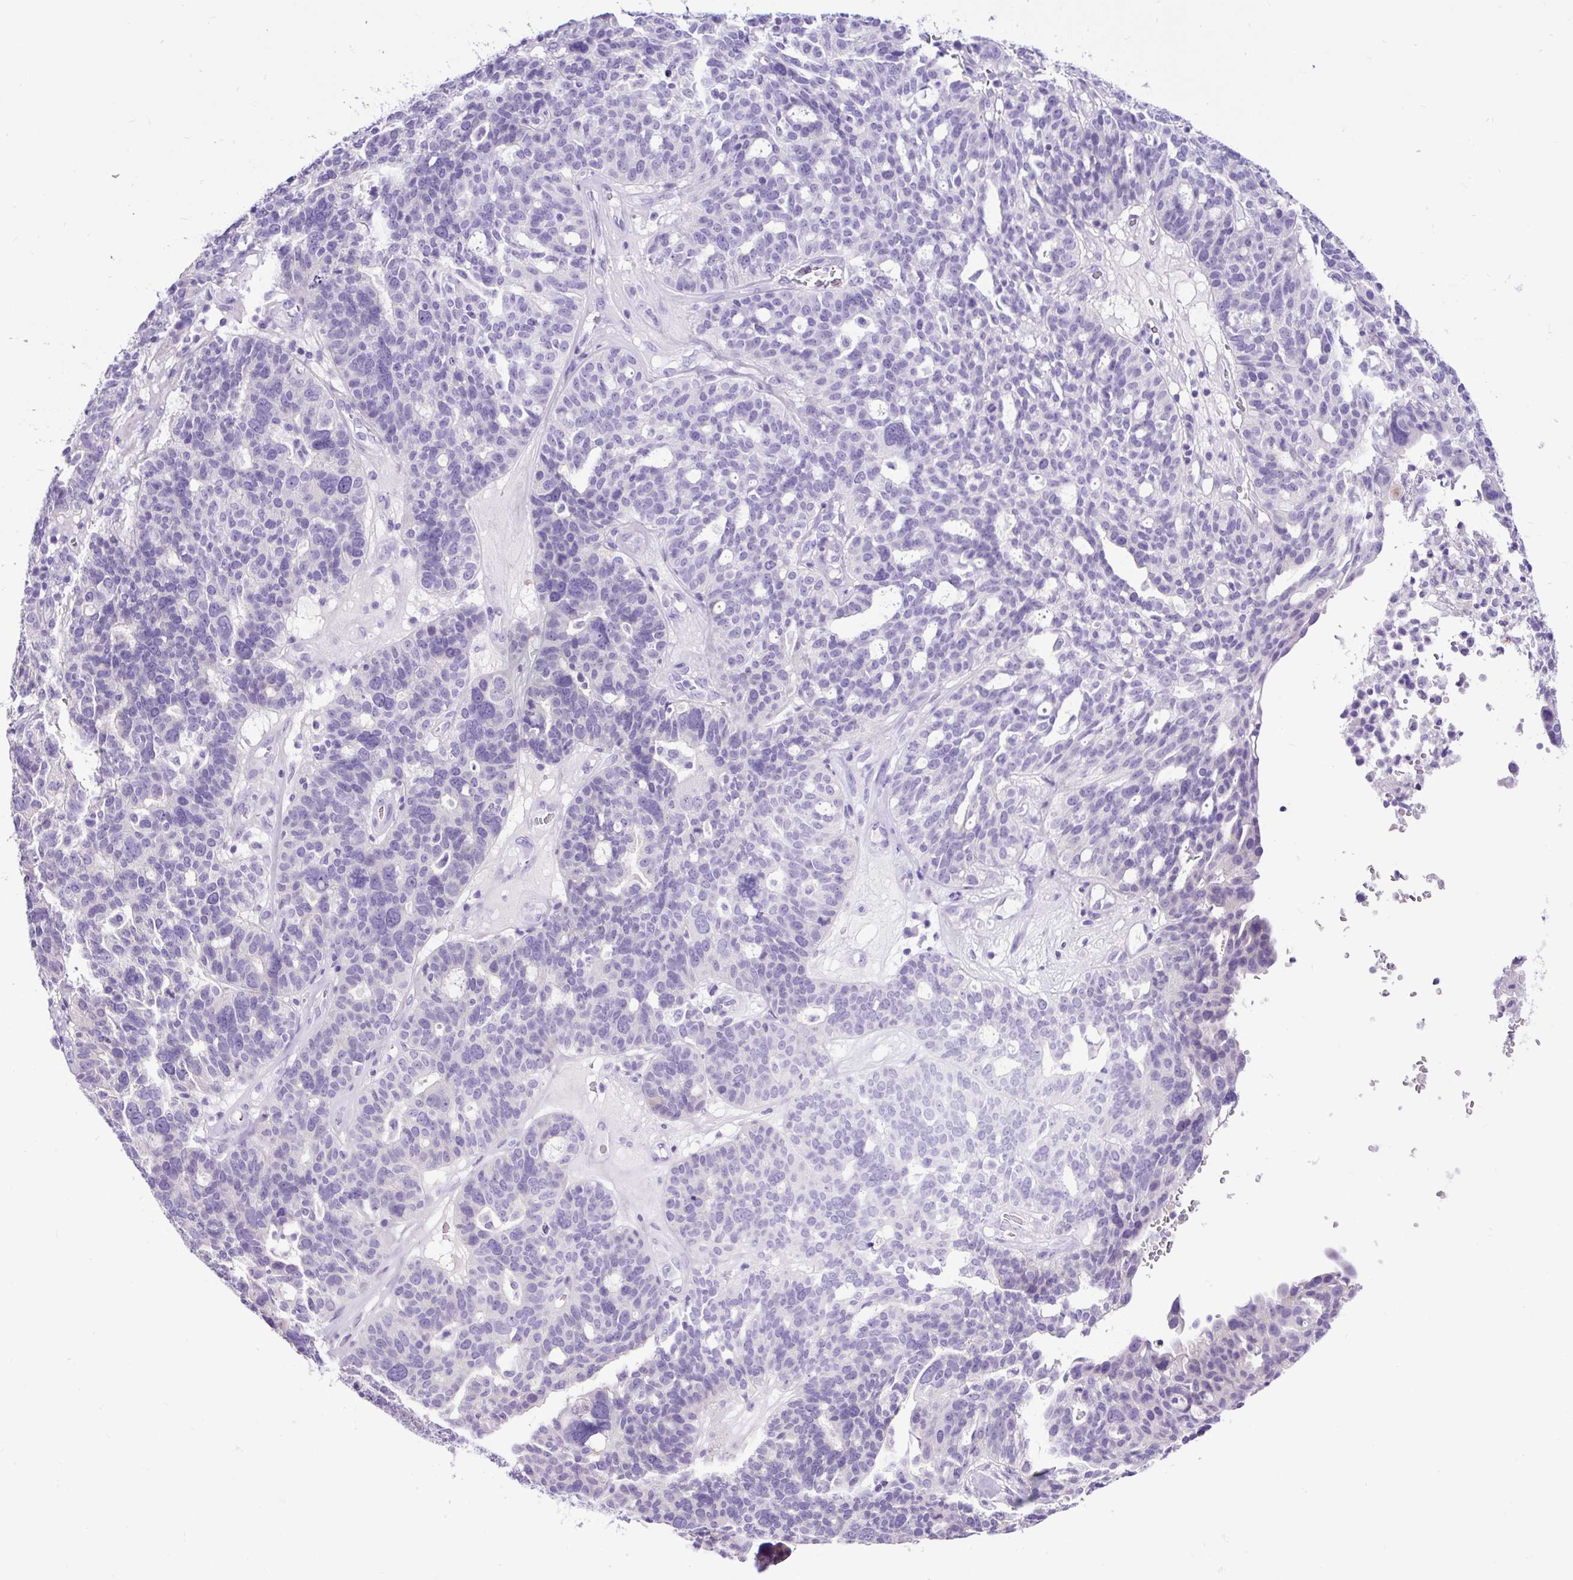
{"staining": {"intensity": "negative", "quantity": "none", "location": "none"}, "tissue": "ovarian cancer", "cell_type": "Tumor cells", "image_type": "cancer", "snomed": [{"axis": "morphology", "description": "Cystadenocarcinoma, serous, NOS"}, {"axis": "topography", "description": "Ovary"}], "caption": "This is a photomicrograph of immunohistochemistry staining of serous cystadenocarcinoma (ovarian), which shows no staining in tumor cells.", "gene": "PDIA2", "patient": {"sex": "female", "age": 59}}